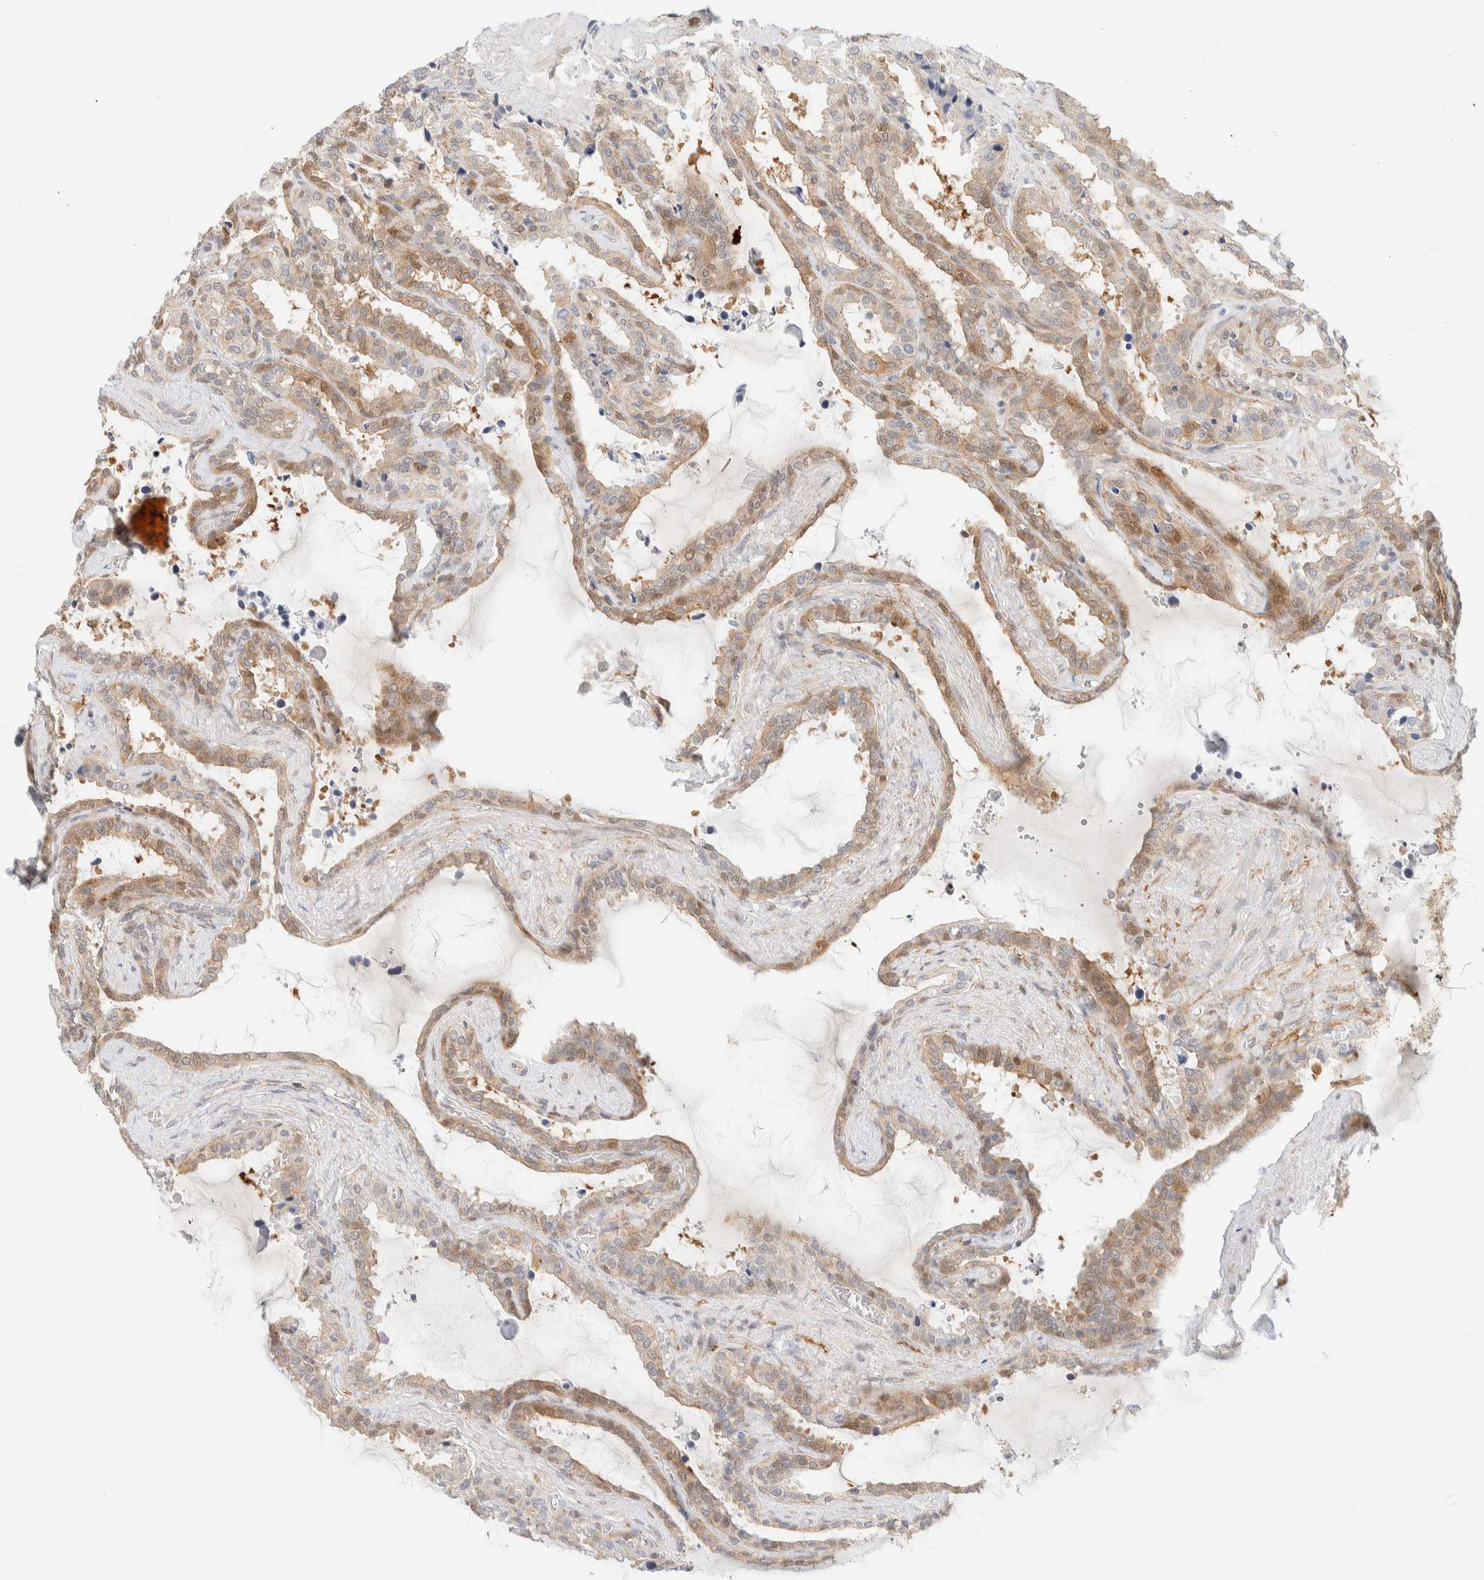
{"staining": {"intensity": "weak", "quantity": ">75%", "location": "cytoplasmic/membranous,nuclear"}, "tissue": "seminal vesicle", "cell_type": "Glandular cells", "image_type": "normal", "snomed": [{"axis": "morphology", "description": "Normal tissue, NOS"}, {"axis": "topography", "description": "Seminal veicle"}], "caption": "Glandular cells display low levels of weak cytoplasmic/membranous,nuclear expression in approximately >75% of cells in normal seminal vesicle.", "gene": "PCYT2", "patient": {"sex": "male", "age": 46}}